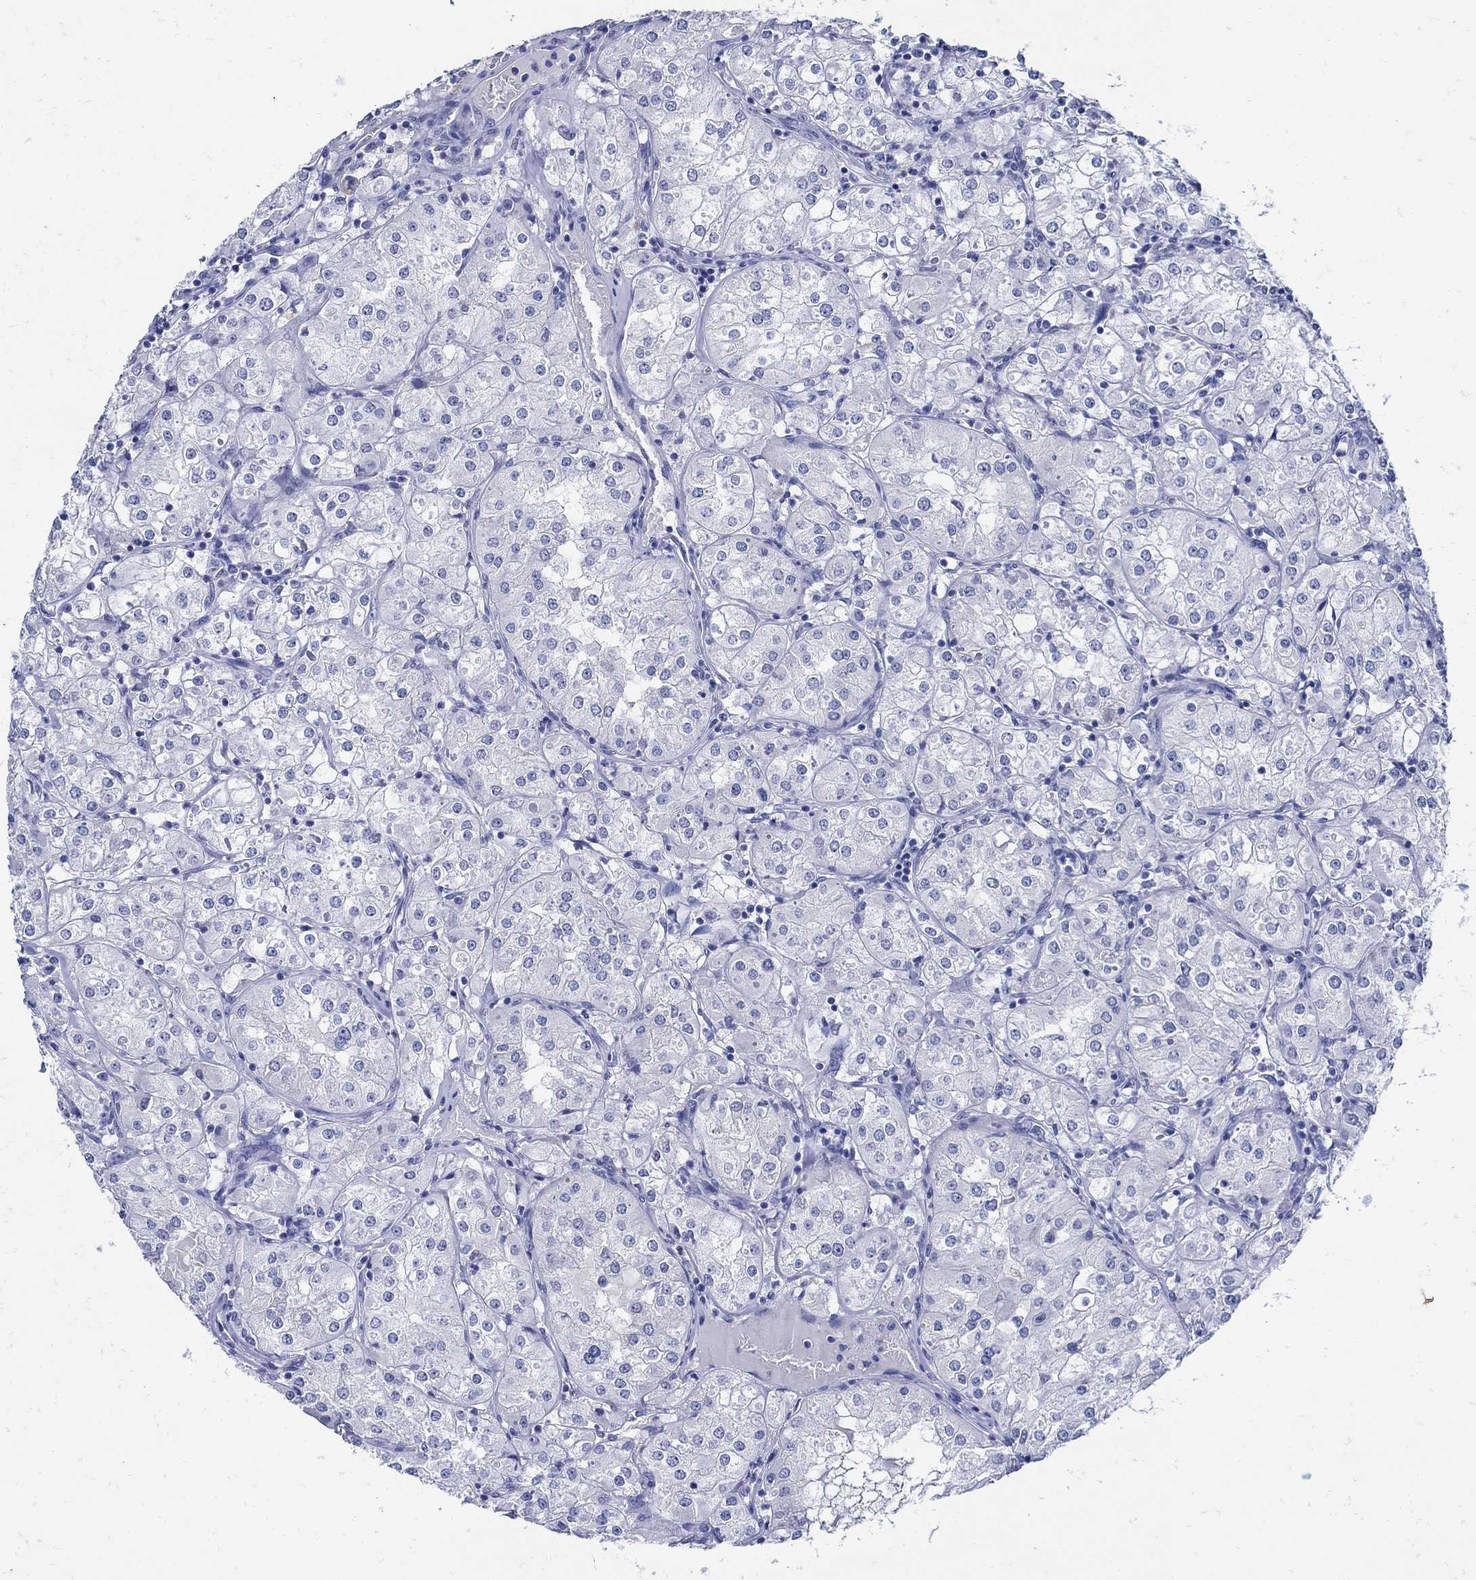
{"staining": {"intensity": "negative", "quantity": "none", "location": "none"}, "tissue": "renal cancer", "cell_type": "Tumor cells", "image_type": "cancer", "snomed": [{"axis": "morphology", "description": "Adenocarcinoma, NOS"}, {"axis": "topography", "description": "Kidney"}], "caption": "Immunohistochemistry histopathology image of human renal cancer (adenocarcinoma) stained for a protein (brown), which shows no staining in tumor cells.", "gene": "NOS1", "patient": {"sex": "male", "age": 77}}